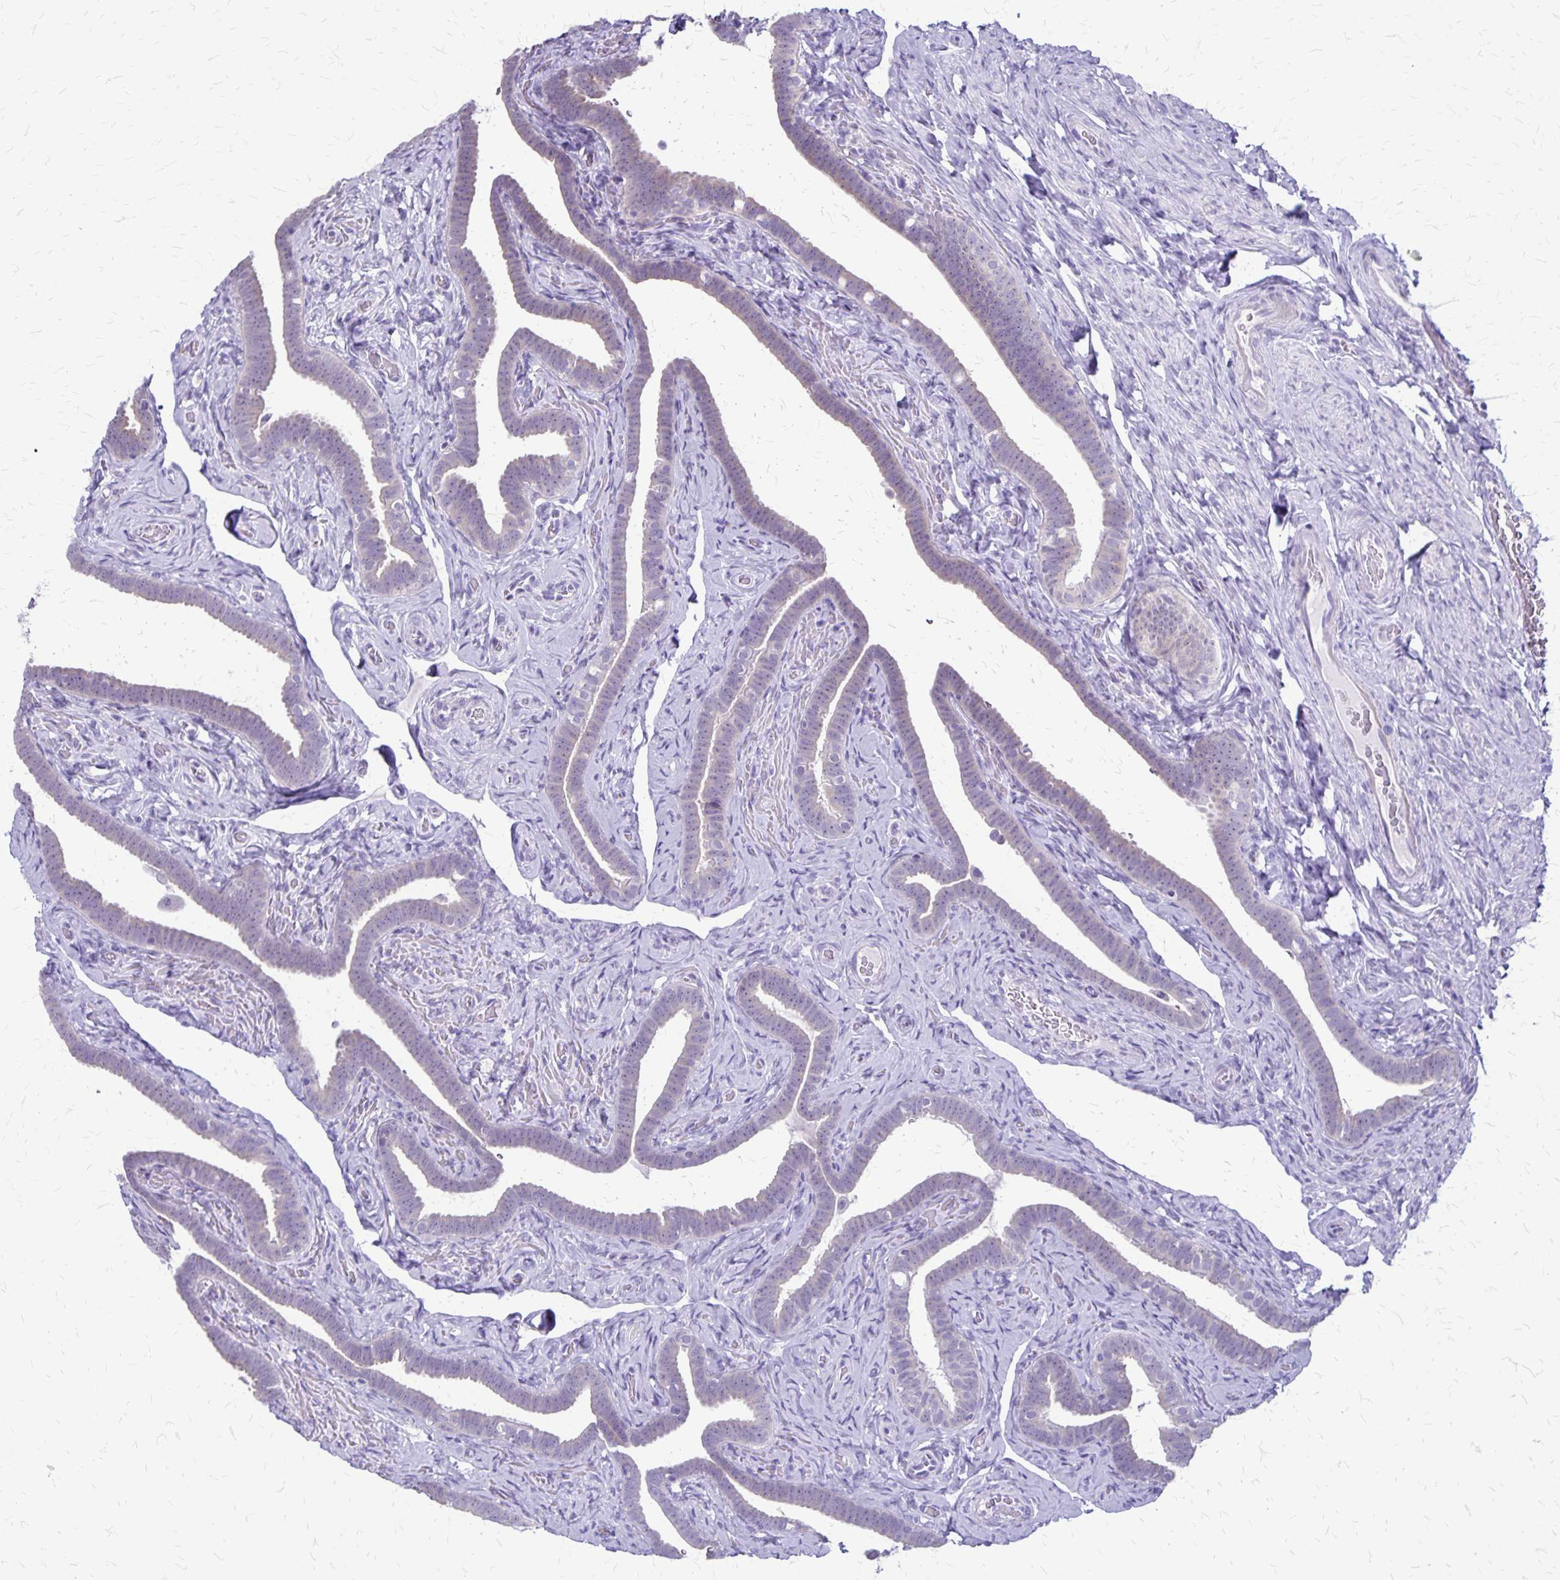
{"staining": {"intensity": "negative", "quantity": "none", "location": "none"}, "tissue": "fallopian tube", "cell_type": "Glandular cells", "image_type": "normal", "snomed": [{"axis": "morphology", "description": "Normal tissue, NOS"}, {"axis": "topography", "description": "Fallopian tube"}], "caption": "The image shows no significant staining in glandular cells of fallopian tube. (DAB IHC visualized using brightfield microscopy, high magnification).", "gene": "PLXNB3", "patient": {"sex": "female", "age": 69}}